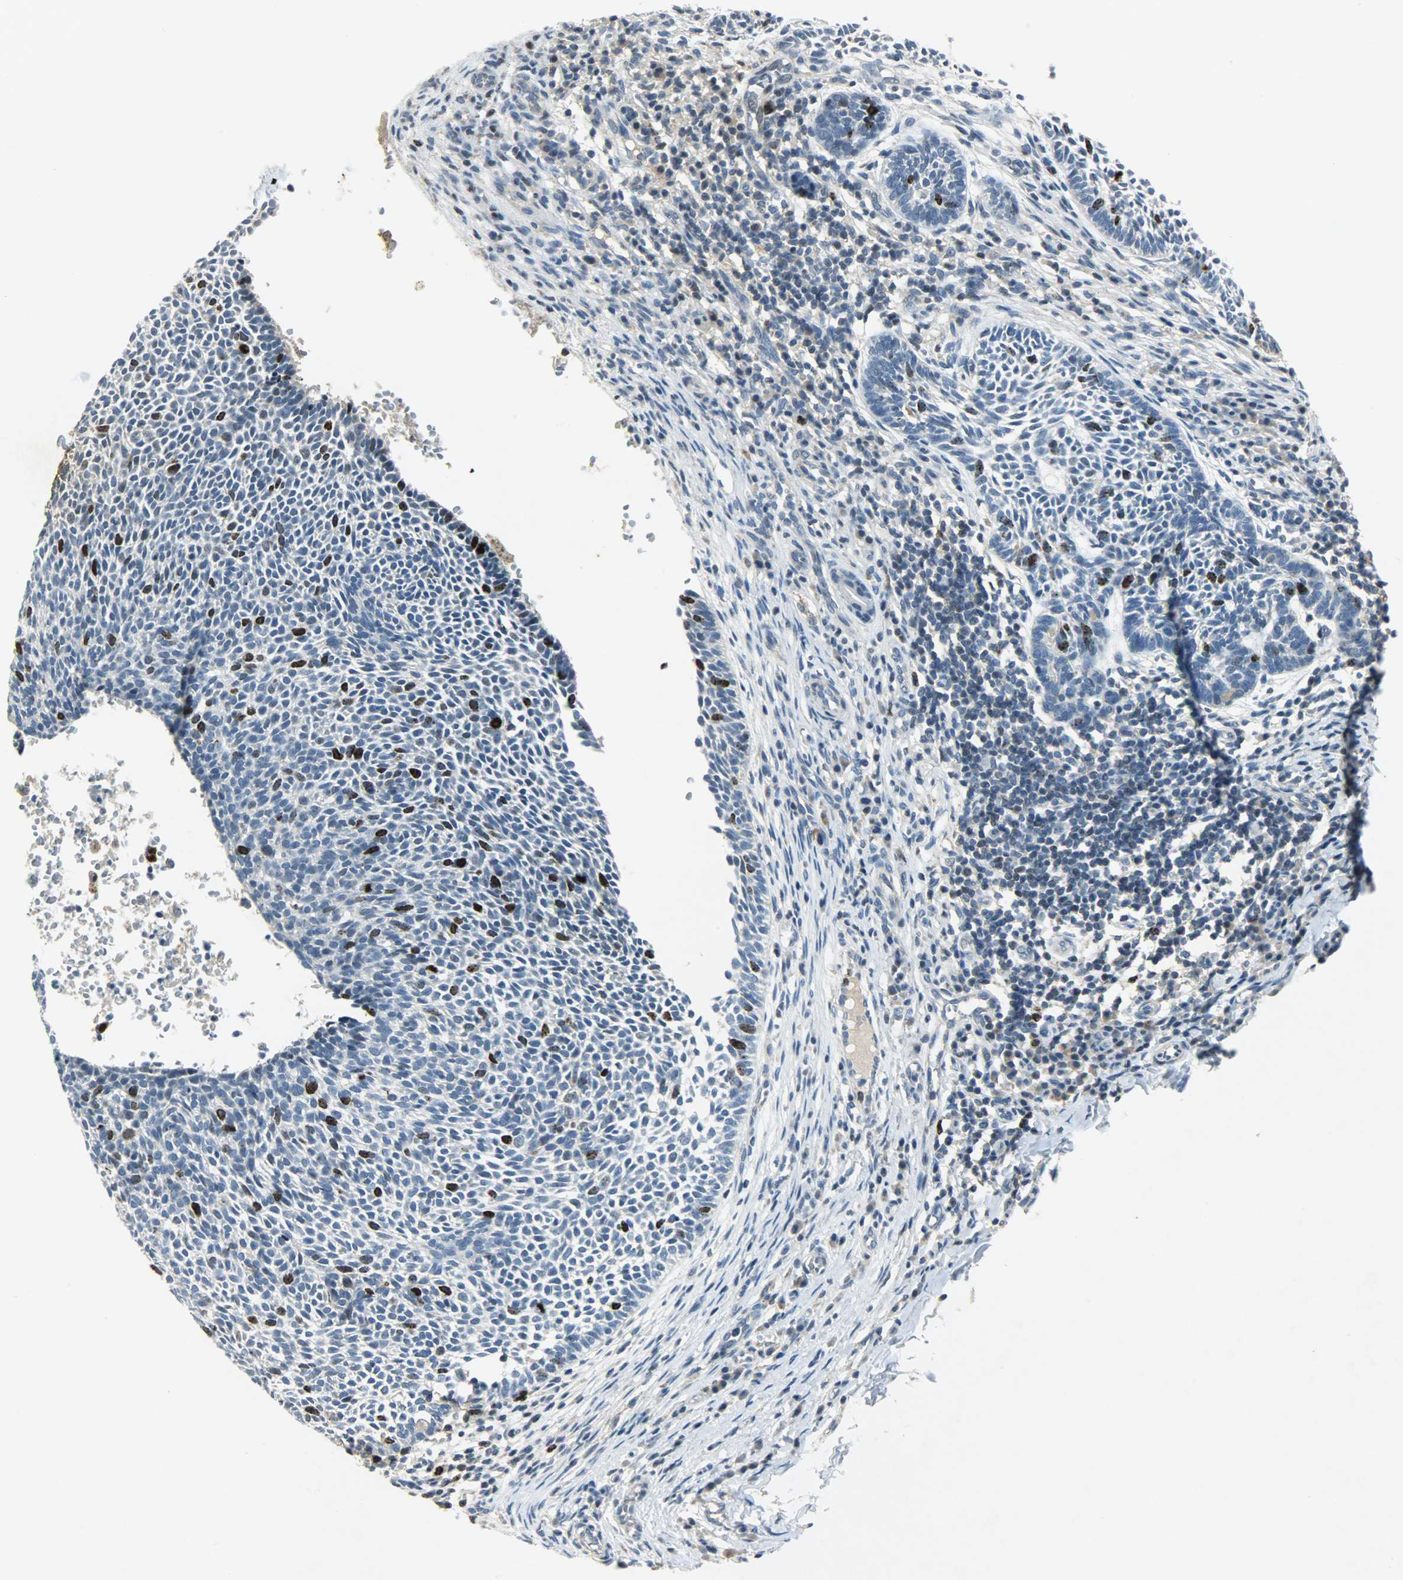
{"staining": {"intensity": "strong", "quantity": "<25%", "location": "nuclear"}, "tissue": "skin cancer", "cell_type": "Tumor cells", "image_type": "cancer", "snomed": [{"axis": "morphology", "description": "Normal tissue, NOS"}, {"axis": "morphology", "description": "Basal cell carcinoma"}, {"axis": "topography", "description": "Skin"}], "caption": "Tumor cells show medium levels of strong nuclear expression in approximately <25% of cells in skin basal cell carcinoma.", "gene": "AURKB", "patient": {"sex": "male", "age": 87}}